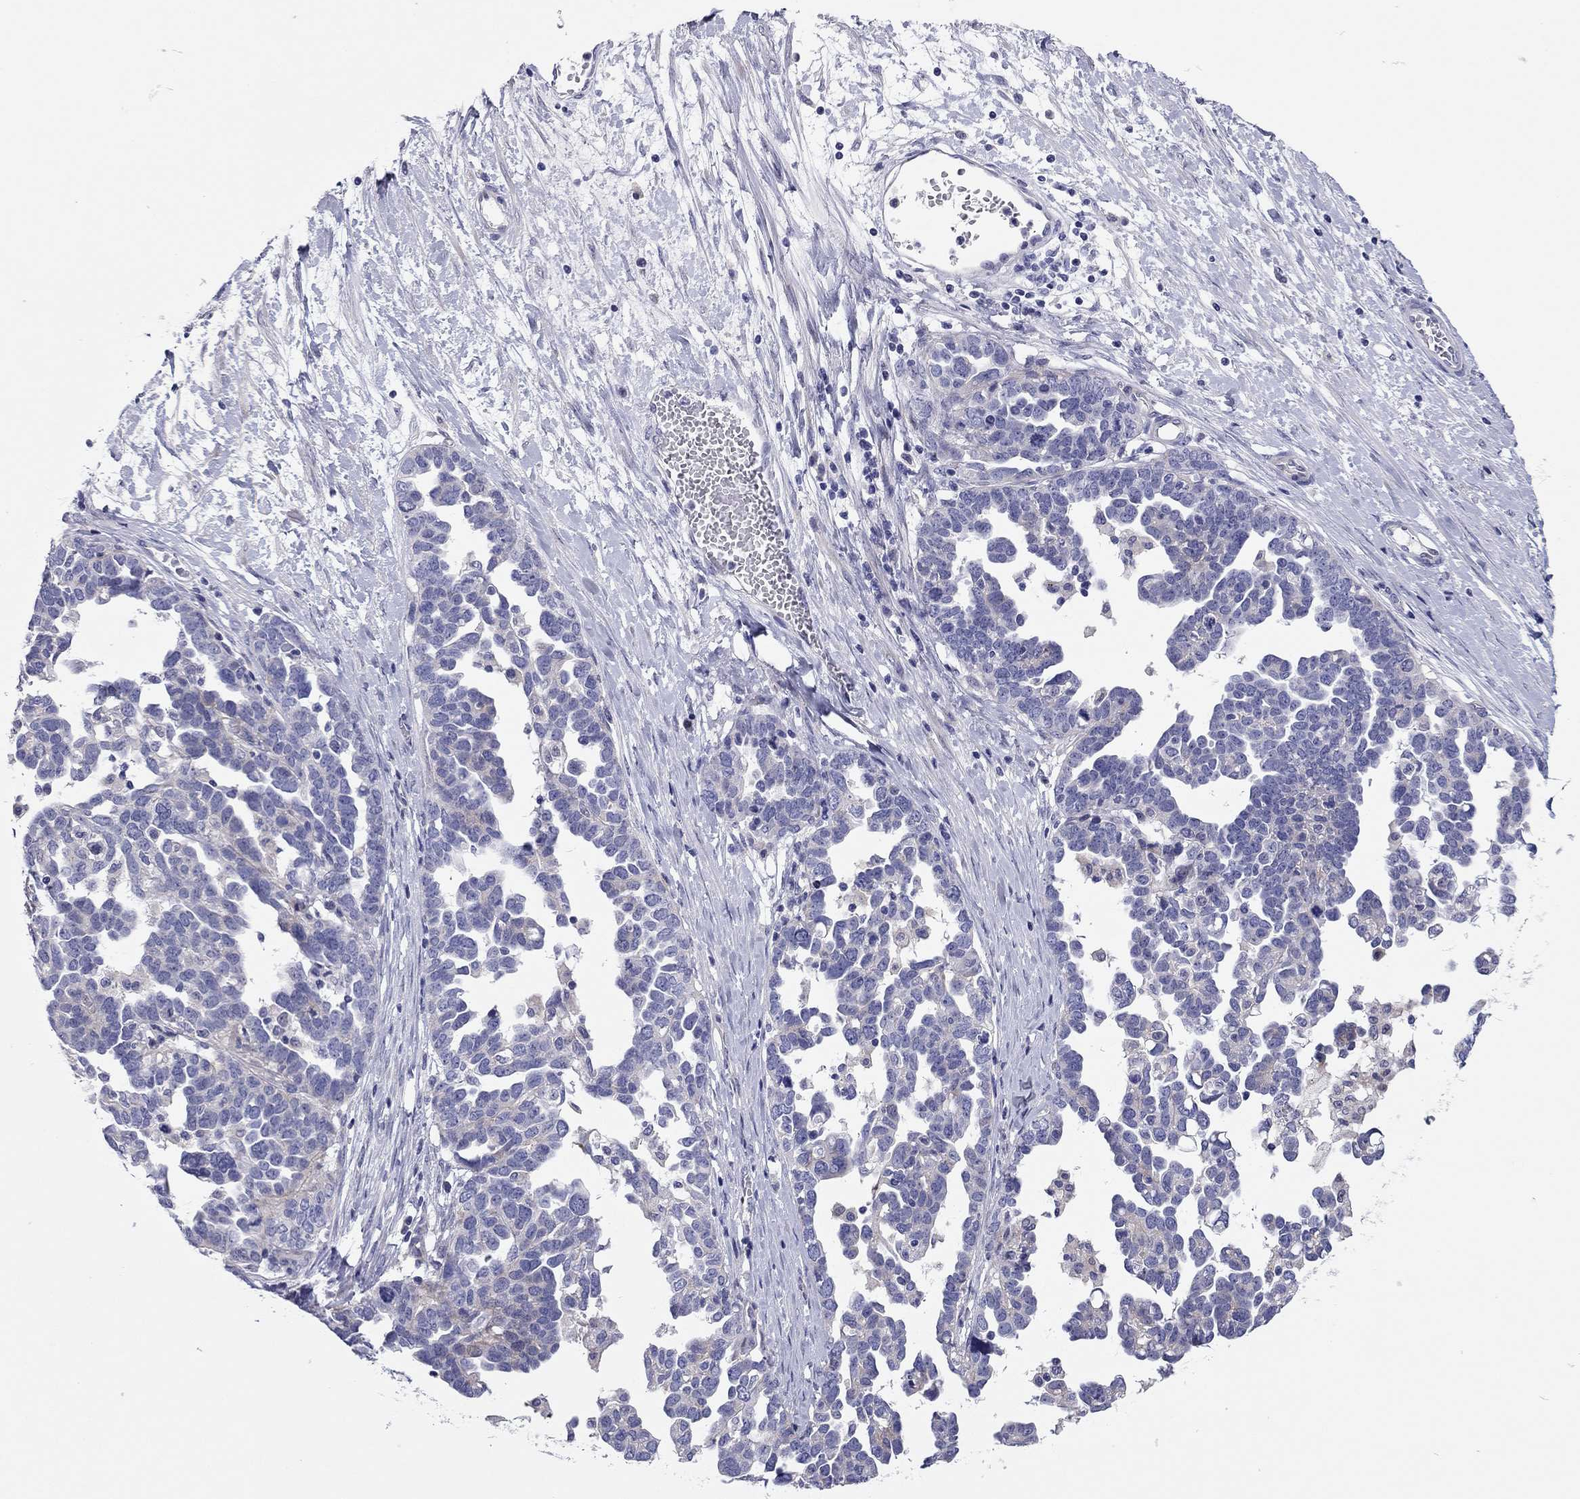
{"staining": {"intensity": "negative", "quantity": "none", "location": "none"}, "tissue": "ovarian cancer", "cell_type": "Tumor cells", "image_type": "cancer", "snomed": [{"axis": "morphology", "description": "Cystadenocarcinoma, serous, NOS"}, {"axis": "topography", "description": "Ovary"}], "caption": "Immunohistochemical staining of serous cystadenocarcinoma (ovarian) demonstrates no significant expression in tumor cells.", "gene": "SCARB1", "patient": {"sex": "female", "age": 54}}